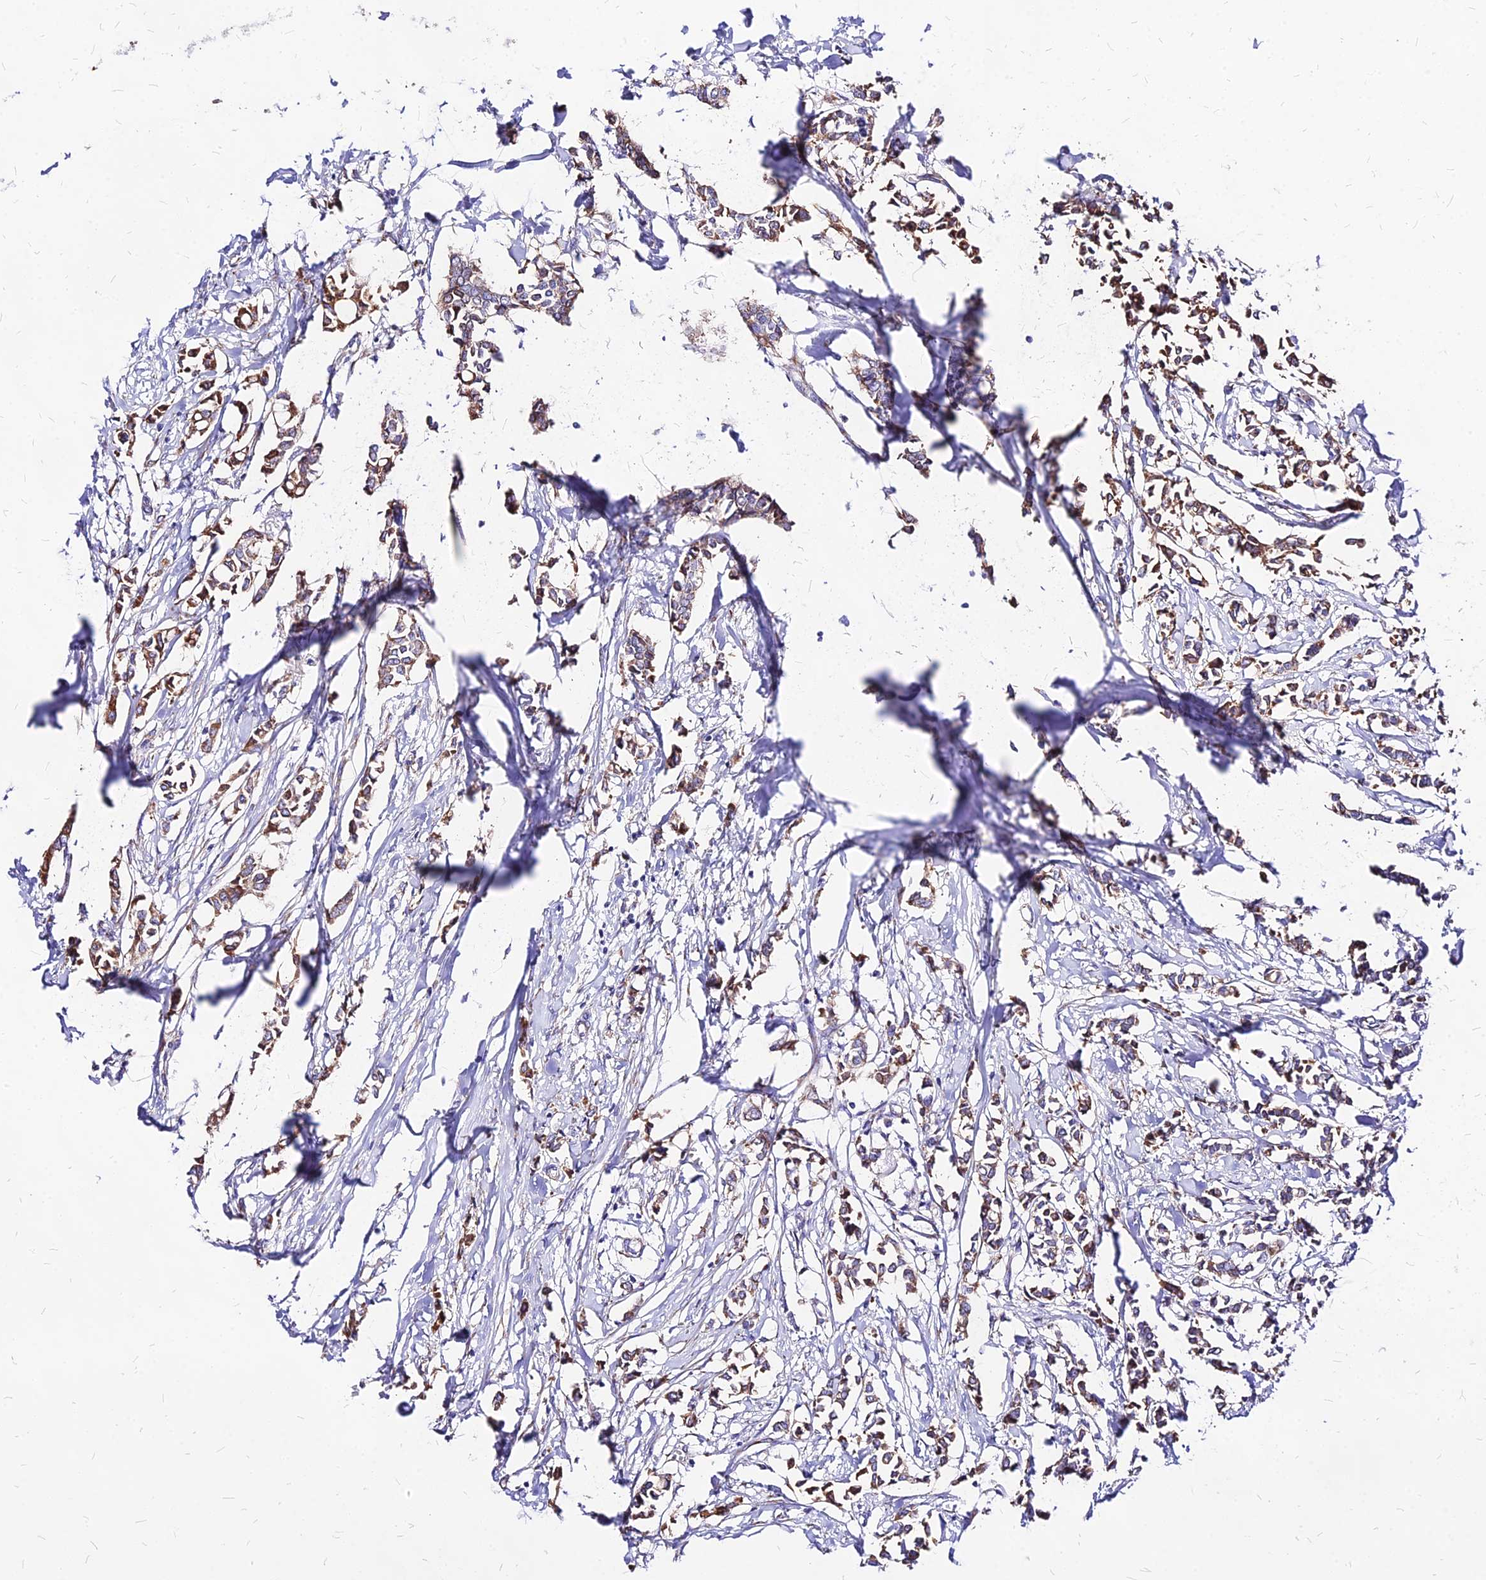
{"staining": {"intensity": "moderate", "quantity": ">75%", "location": "cytoplasmic/membranous"}, "tissue": "breast cancer", "cell_type": "Tumor cells", "image_type": "cancer", "snomed": [{"axis": "morphology", "description": "Duct carcinoma"}, {"axis": "topography", "description": "Breast"}], "caption": "Moderate cytoplasmic/membranous protein positivity is identified in about >75% of tumor cells in breast infiltrating ductal carcinoma.", "gene": "MRPL3", "patient": {"sex": "female", "age": 41}}